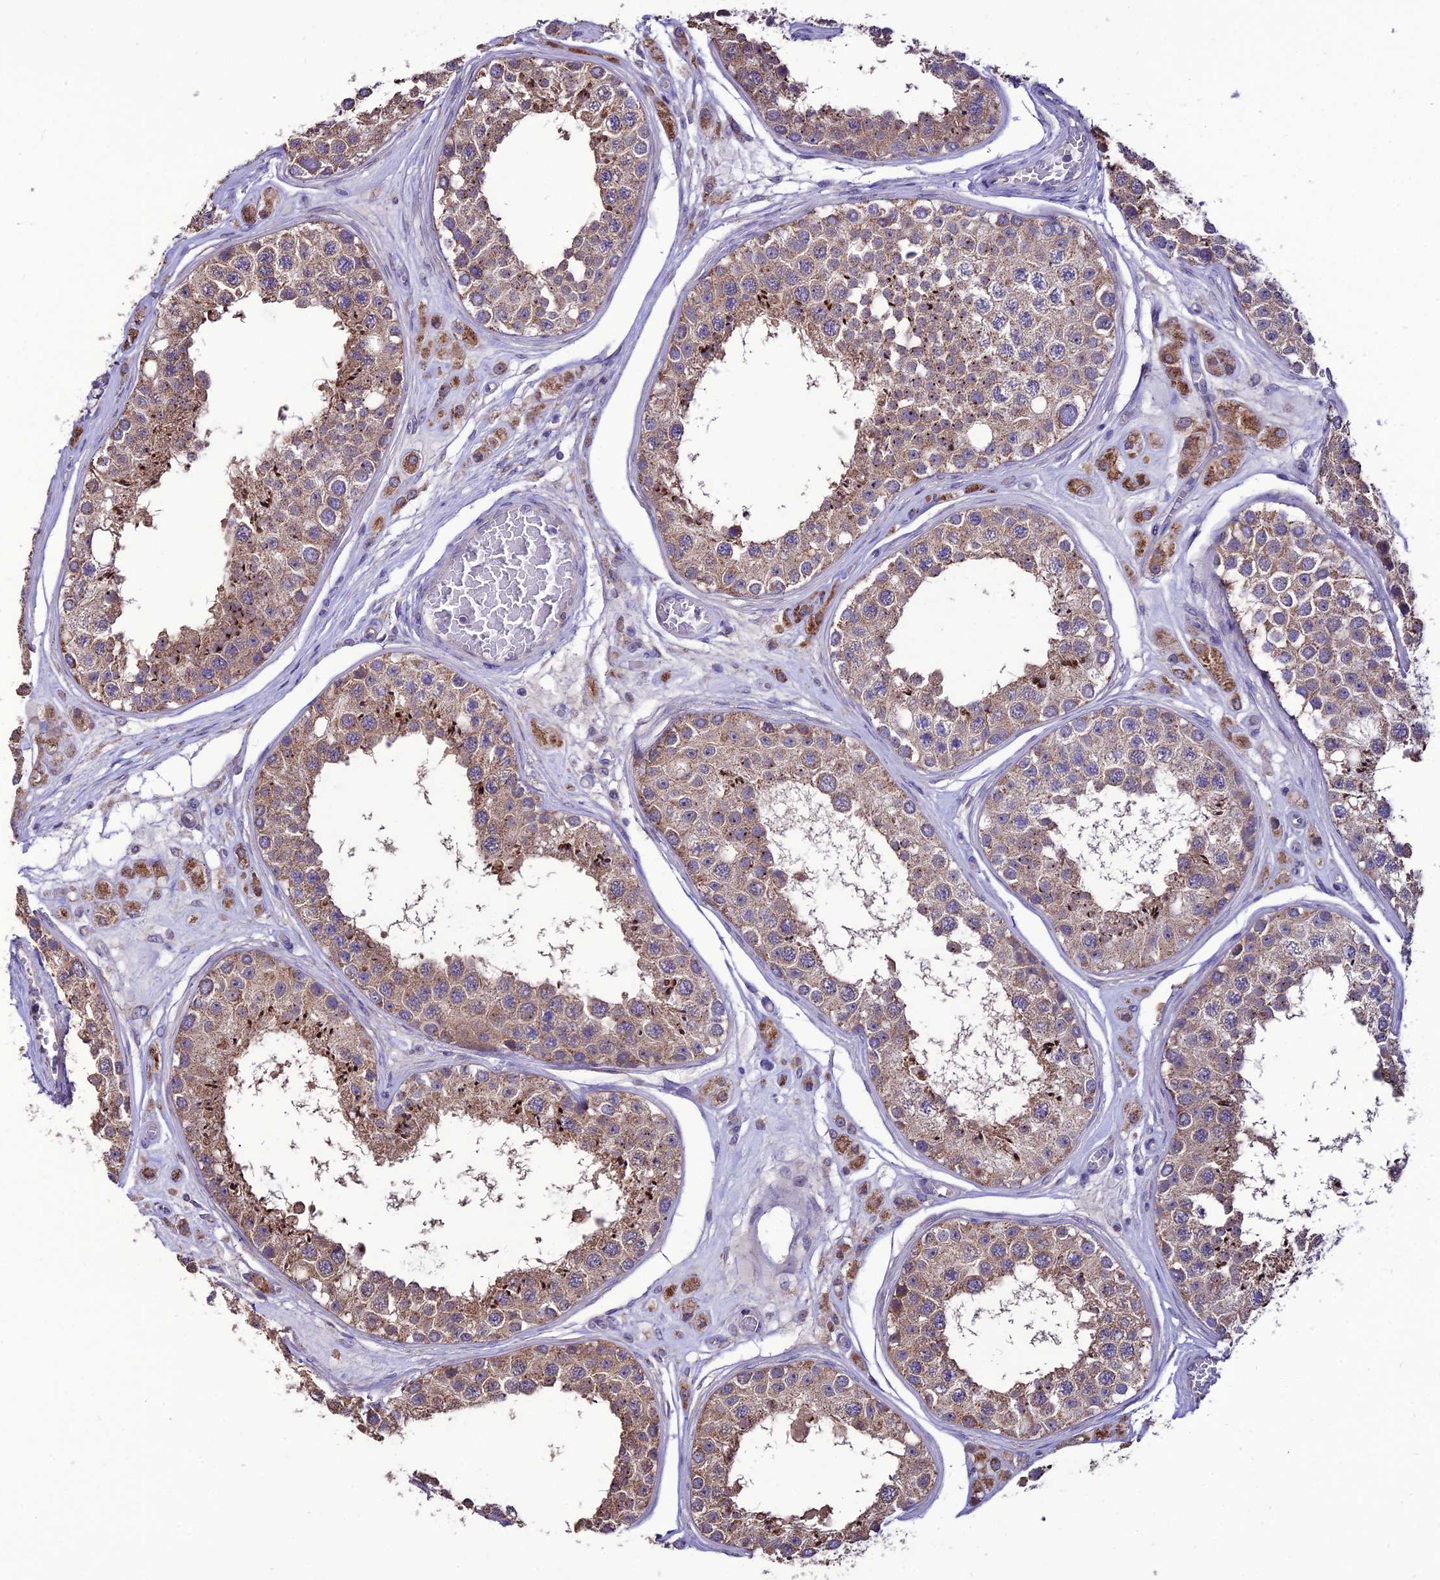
{"staining": {"intensity": "moderate", "quantity": "25%-75%", "location": "cytoplasmic/membranous"}, "tissue": "testis", "cell_type": "Cells in seminiferous ducts", "image_type": "normal", "snomed": [{"axis": "morphology", "description": "Normal tissue, NOS"}, {"axis": "topography", "description": "Testis"}], "caption": "This photomicrograph reveals immunohistochemistry (IHC) staining of normal human testis, with medium moderate cytoplasmic/membranous positivity in about 25%-75% of cells in seminiferous ducts.", "gene": "HOGA1", "patient": {"sex": "male", "age": 25}}